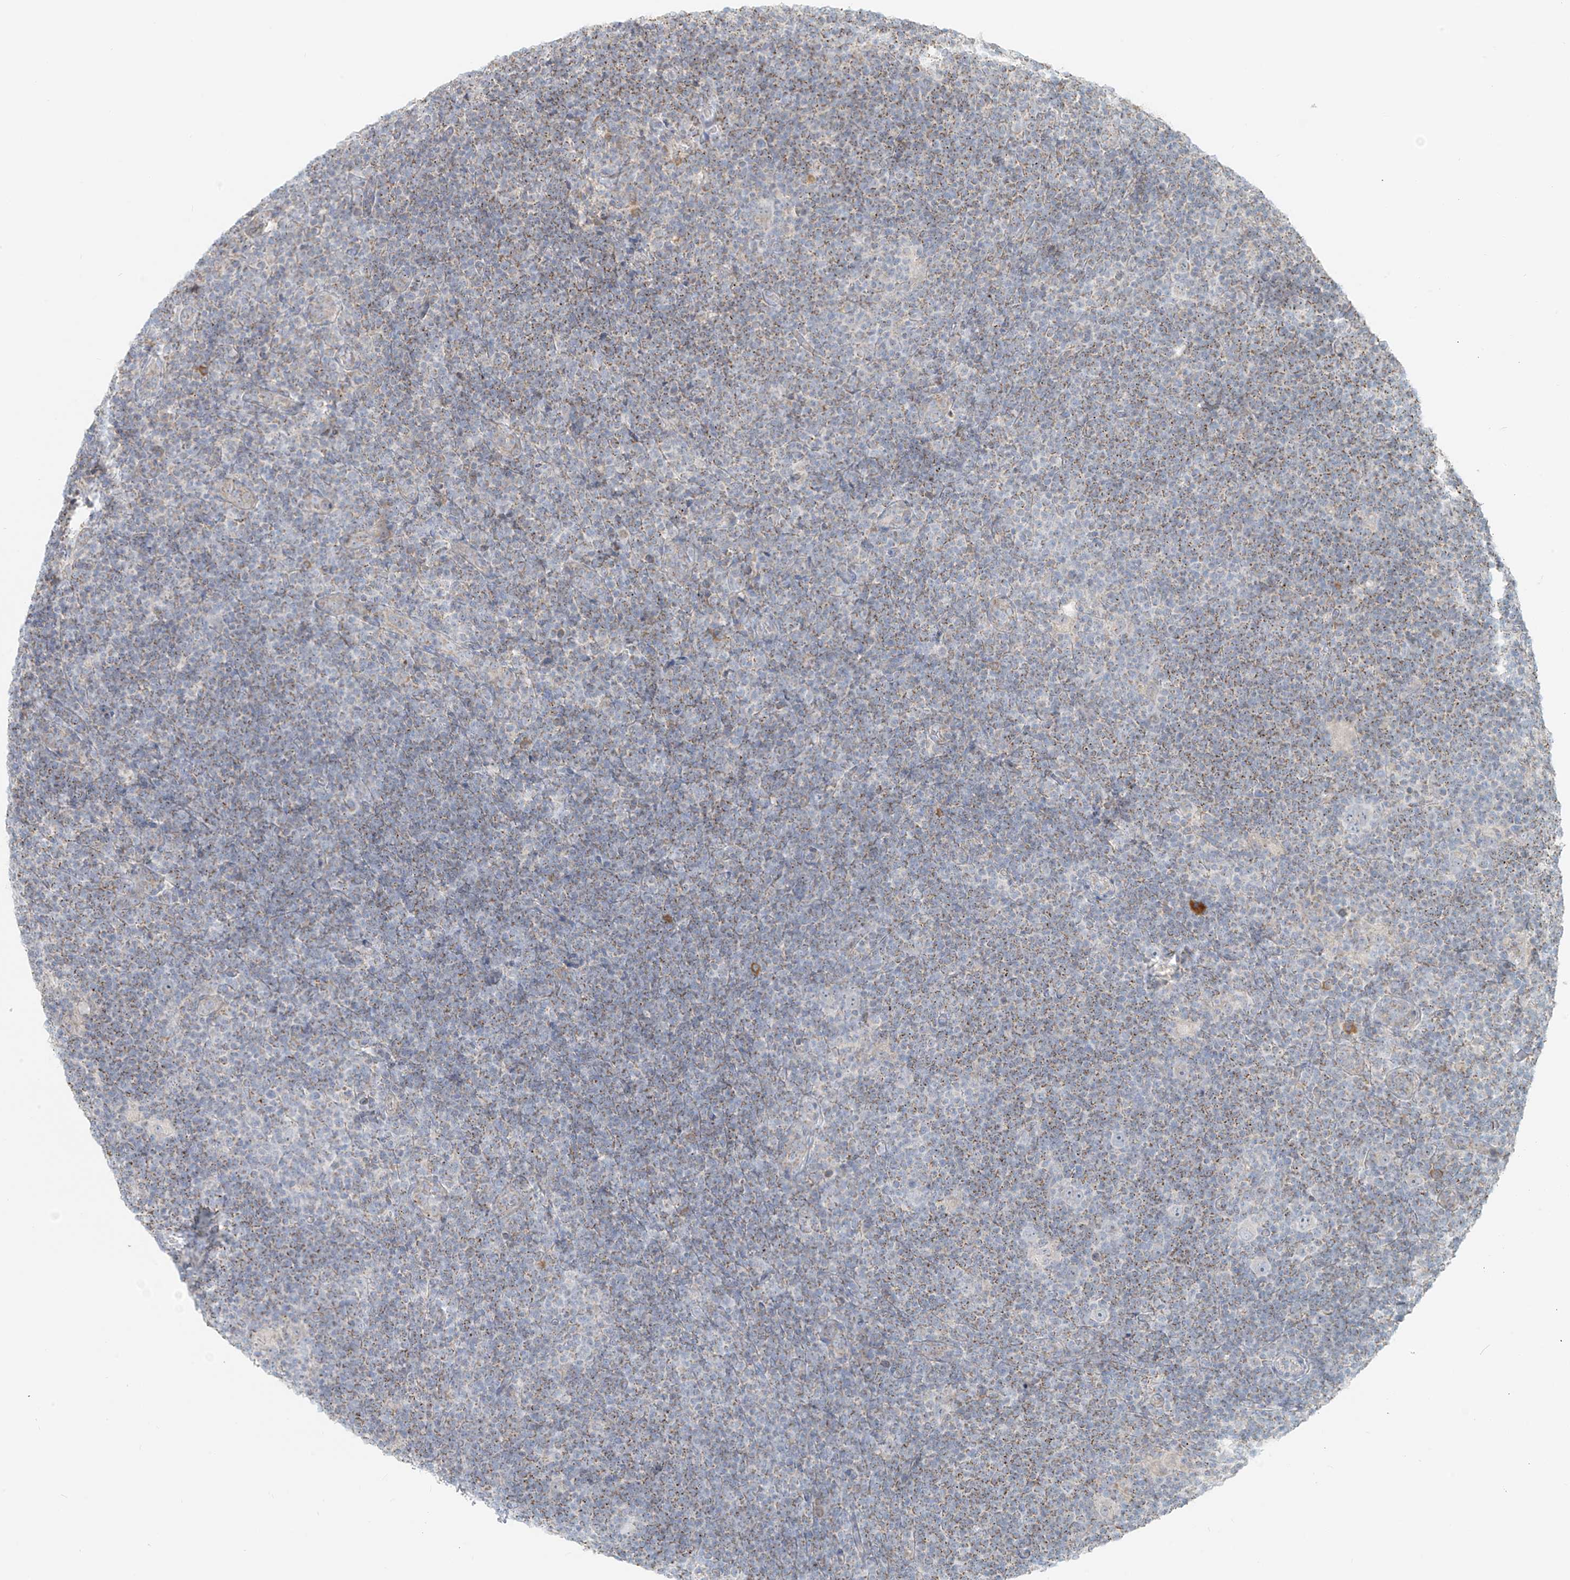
{"staining": {"intensity": "negative", "quantity": "none", "location": "none"}, "tissue": "lymphoma", "cell_type": "Tumor cells", "image_type": "cancer", "snomed": [{"axis": "morphology", "description": "Hodgkin's disease, NOS"}, {"axis": "topography", "description": "Lymph node"}], "caption": "A histopathology image of human lymphoma is negative for staining in tumor cells.", "gene": "UST", "patient": {"sex": "female", "age": 57}}